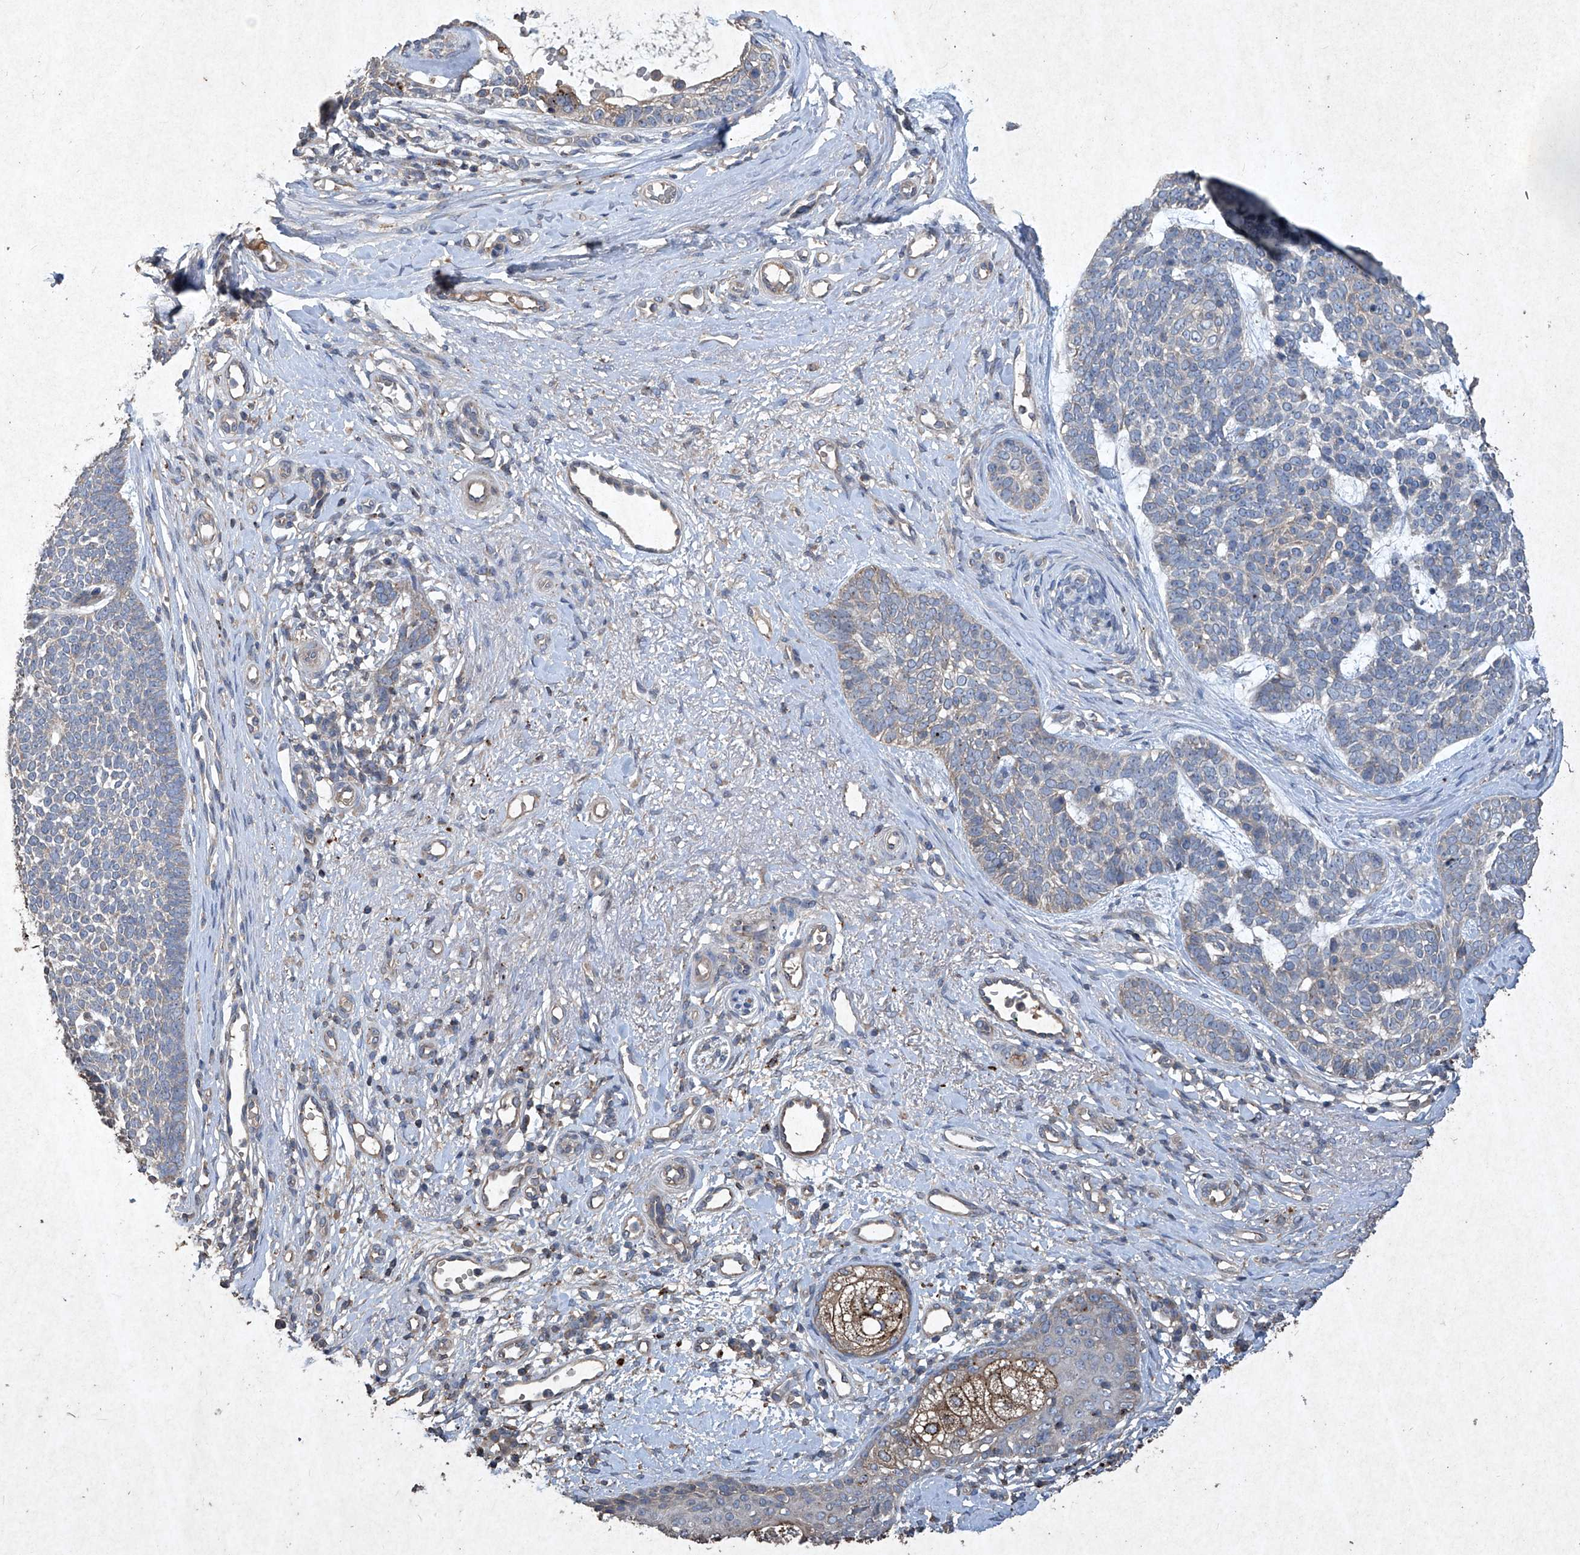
{"staining": {"intensity": "weak", "quantity": "<25%", "location": "cytoplasmic/membranous"}, "tissue": "skin cancer", "cell_type": "Tumor cells", "image_type": "cancer", "snomed": [{"axis": "morphology", "description": "Basal cell carcinoma"}, {"axis": "topography", "description": "Skin"}], "caption": "Tumor cells are negative for protein expression in human skin cancer (basal cell carcinoma).", "gene": "MED16", "patient": {"sex": "female", "age": 81}}